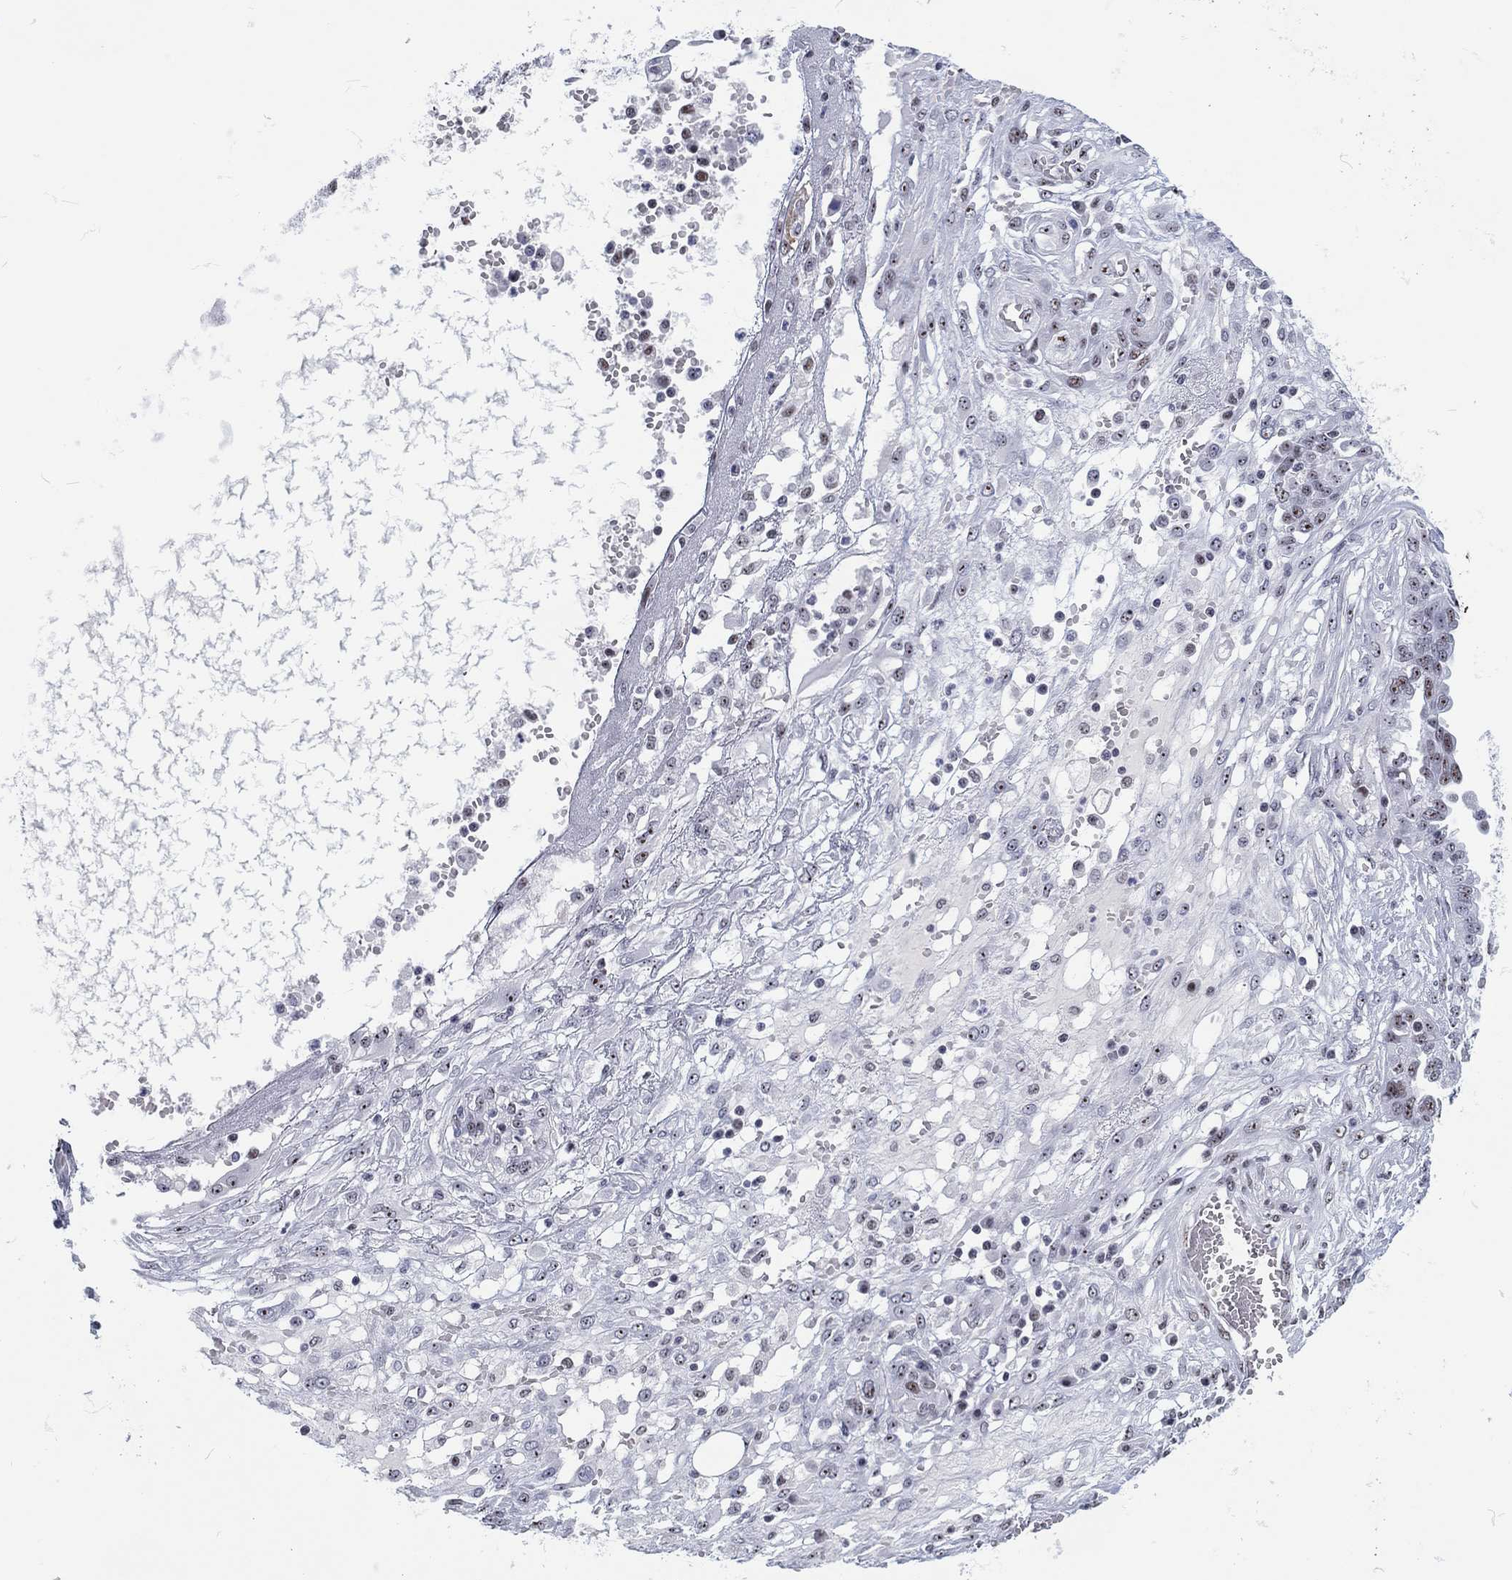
{"staining": {"intensity": "negative", "quantity": "none", "location": "none"}, "tissue": "ovarian cancer", "cell_type": "Tumor cells", "image_type": "cancer", "snomed": [{"axis": "morphology", "description": "Cystadenocarcinoma, serous, NOS"}, {"axis": "topography", "description": "Ovary"}], "caption": "Serous cystadenocarcinoma (ovarian) was stained to show a protein in brown. There is no significant staining in tumor cells. (DAB (3,3'-diaminobenzidine) immunohistochemistry (IHC) with hematoxylin counter stain).", "gene": "MAPK8IP1", "patient": {"sex": "female", "age": 67}}